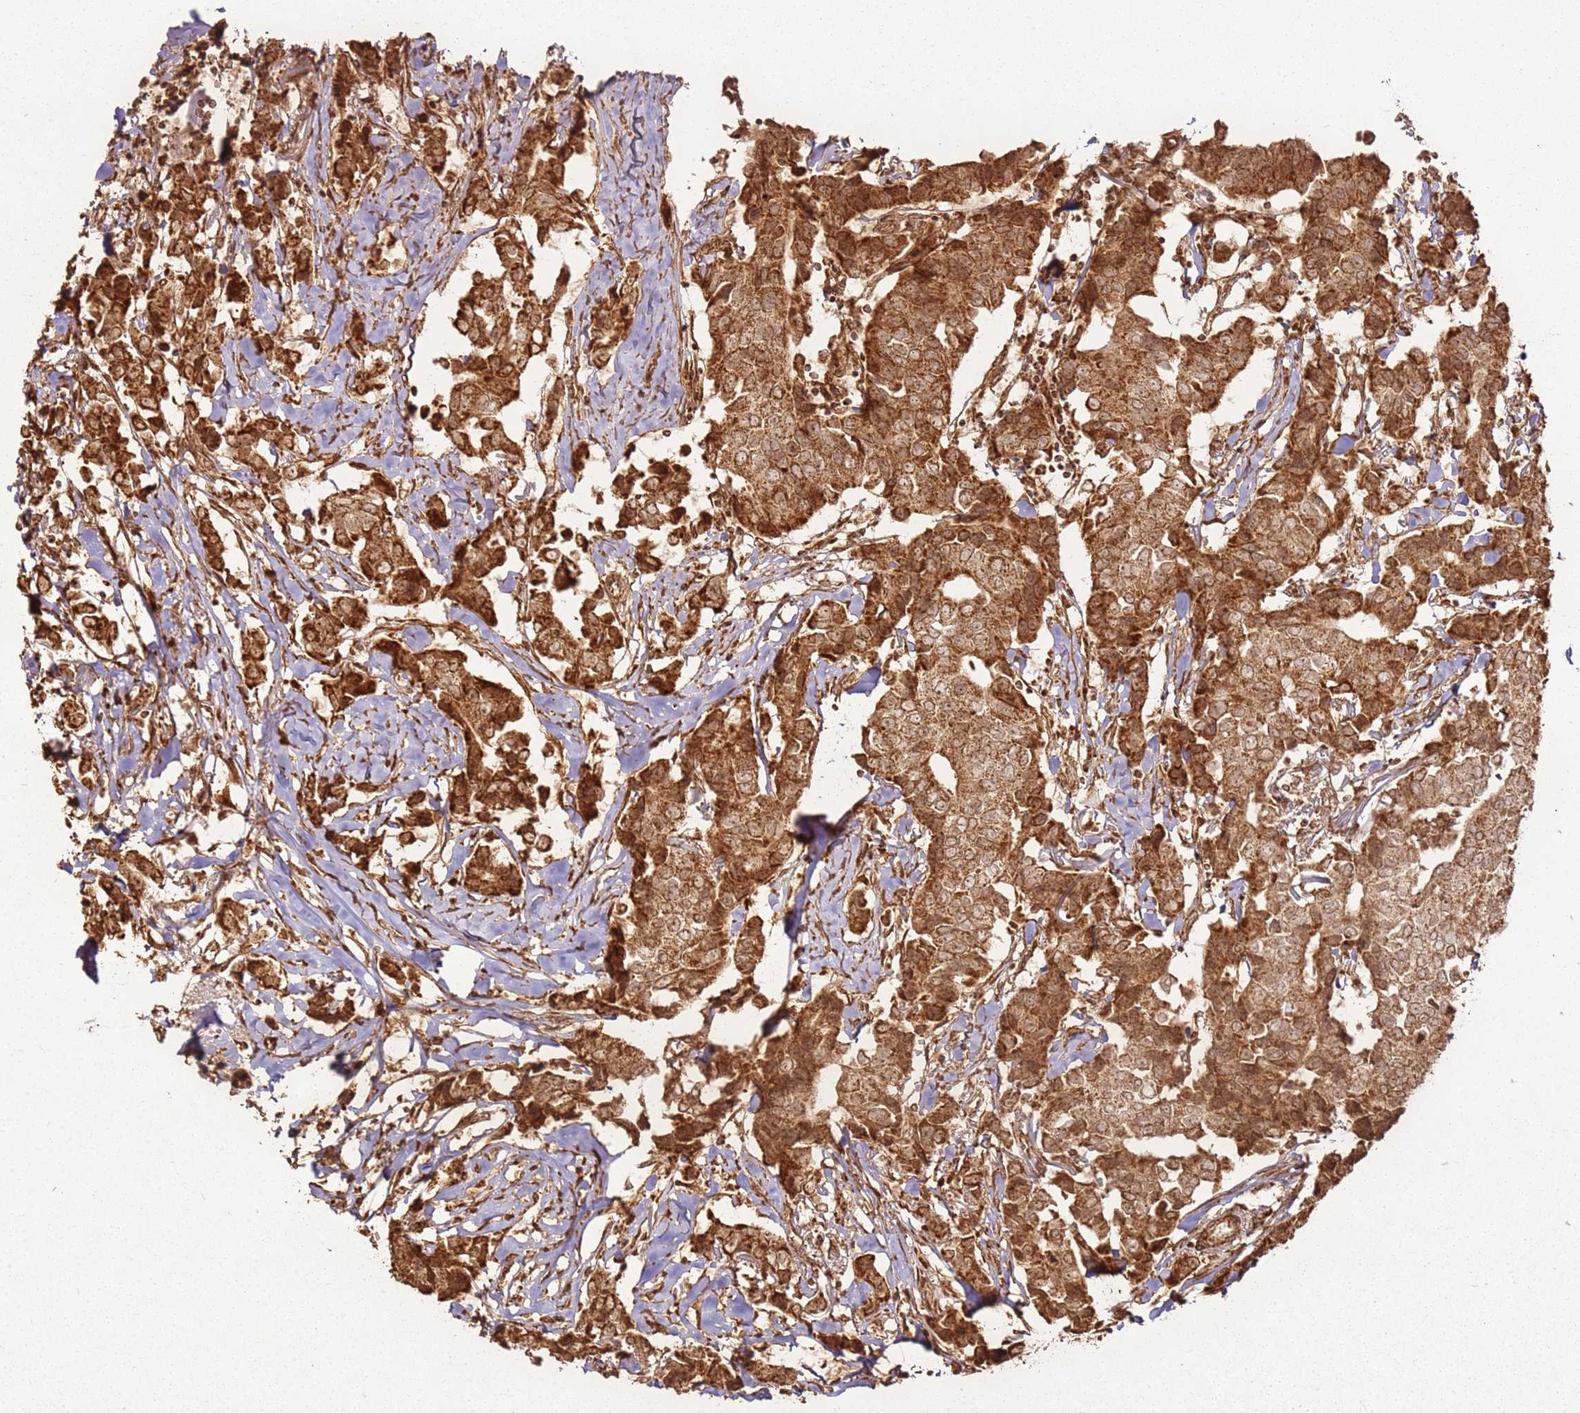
{"staining": {"intensity": "moderate", "quantity": ">75%", "location": "cytoplasmic/membranous"}, "tissue": "breast cancer", "cell_type": "Tumor cells", "image_type": "cancer", "snomed": [{"axis": "morphology", "description": "Duct carcinoma"}, {"axis": "topography", "description": "Breast"}], "caption": "The micrograph exhibits a brown stain indicating the presence of a protein in the cytoplasmic/membranous of tumor cells in breast cancer (infiltrating ductal carcinoma).", "gene": "MRPS6", "patient": {"sex": "female", "age": 80}}